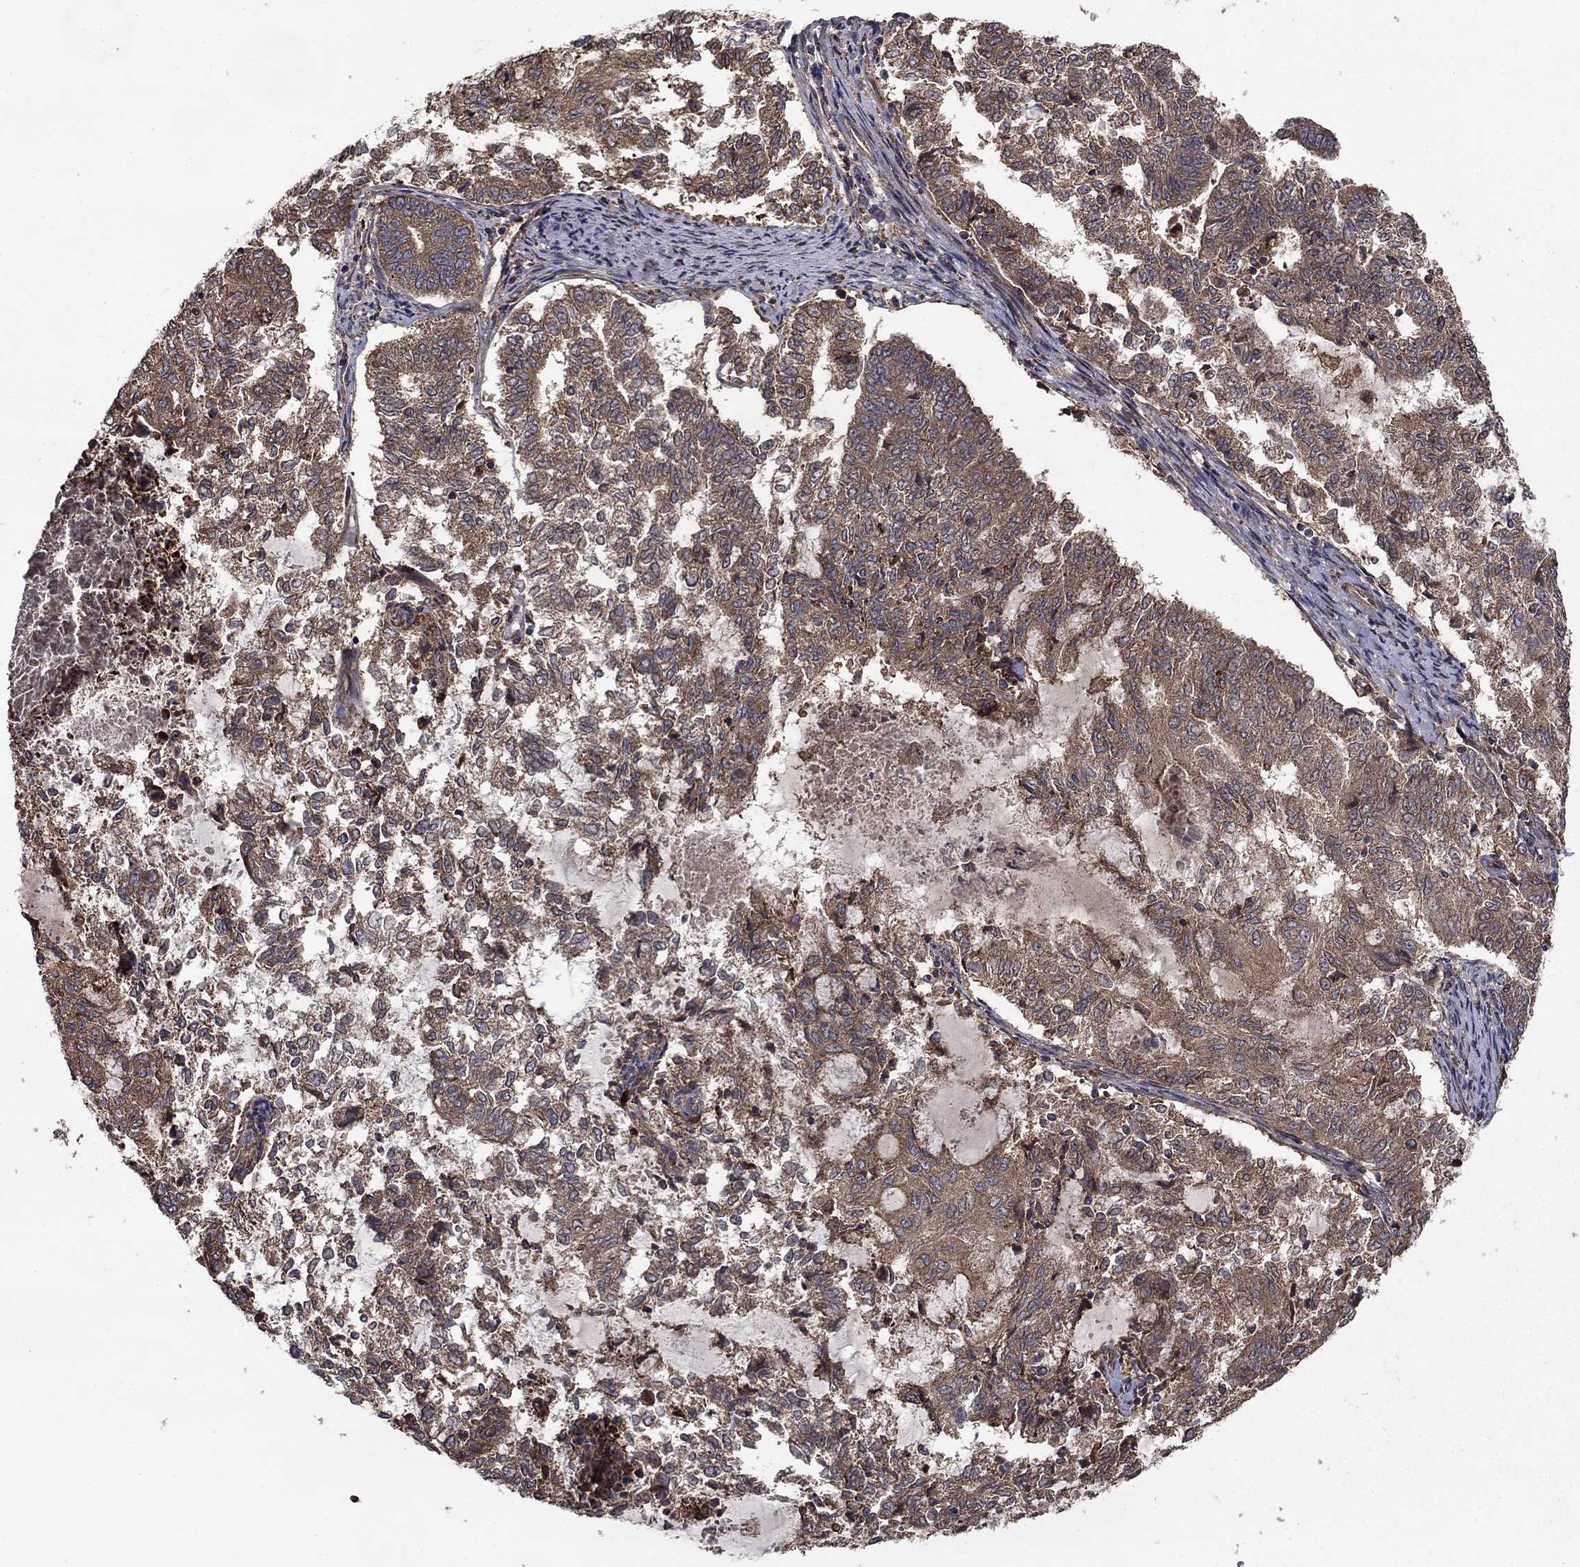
{"staining": {"intensity": "moderate", "quantity": ">75%", "location": "cytoplasmic/membranous"}, "tissue": "endometrial cancer", "cell_type": "Tumor cells", "image_type": "cancer", "snomed": [{"axis": "morphology", "description": "Adenocarcinoma, NOS"}, {"axis": "topography", "description": "Endometrium"}], "caption": "Moderate cytoplasmic/membranous protein expression is identified in approximately >75% of tumor cells in adenocarcinoma (endometrial).", "gene": "BABAM2", "patient": {"sex": "female", "age": 65}}